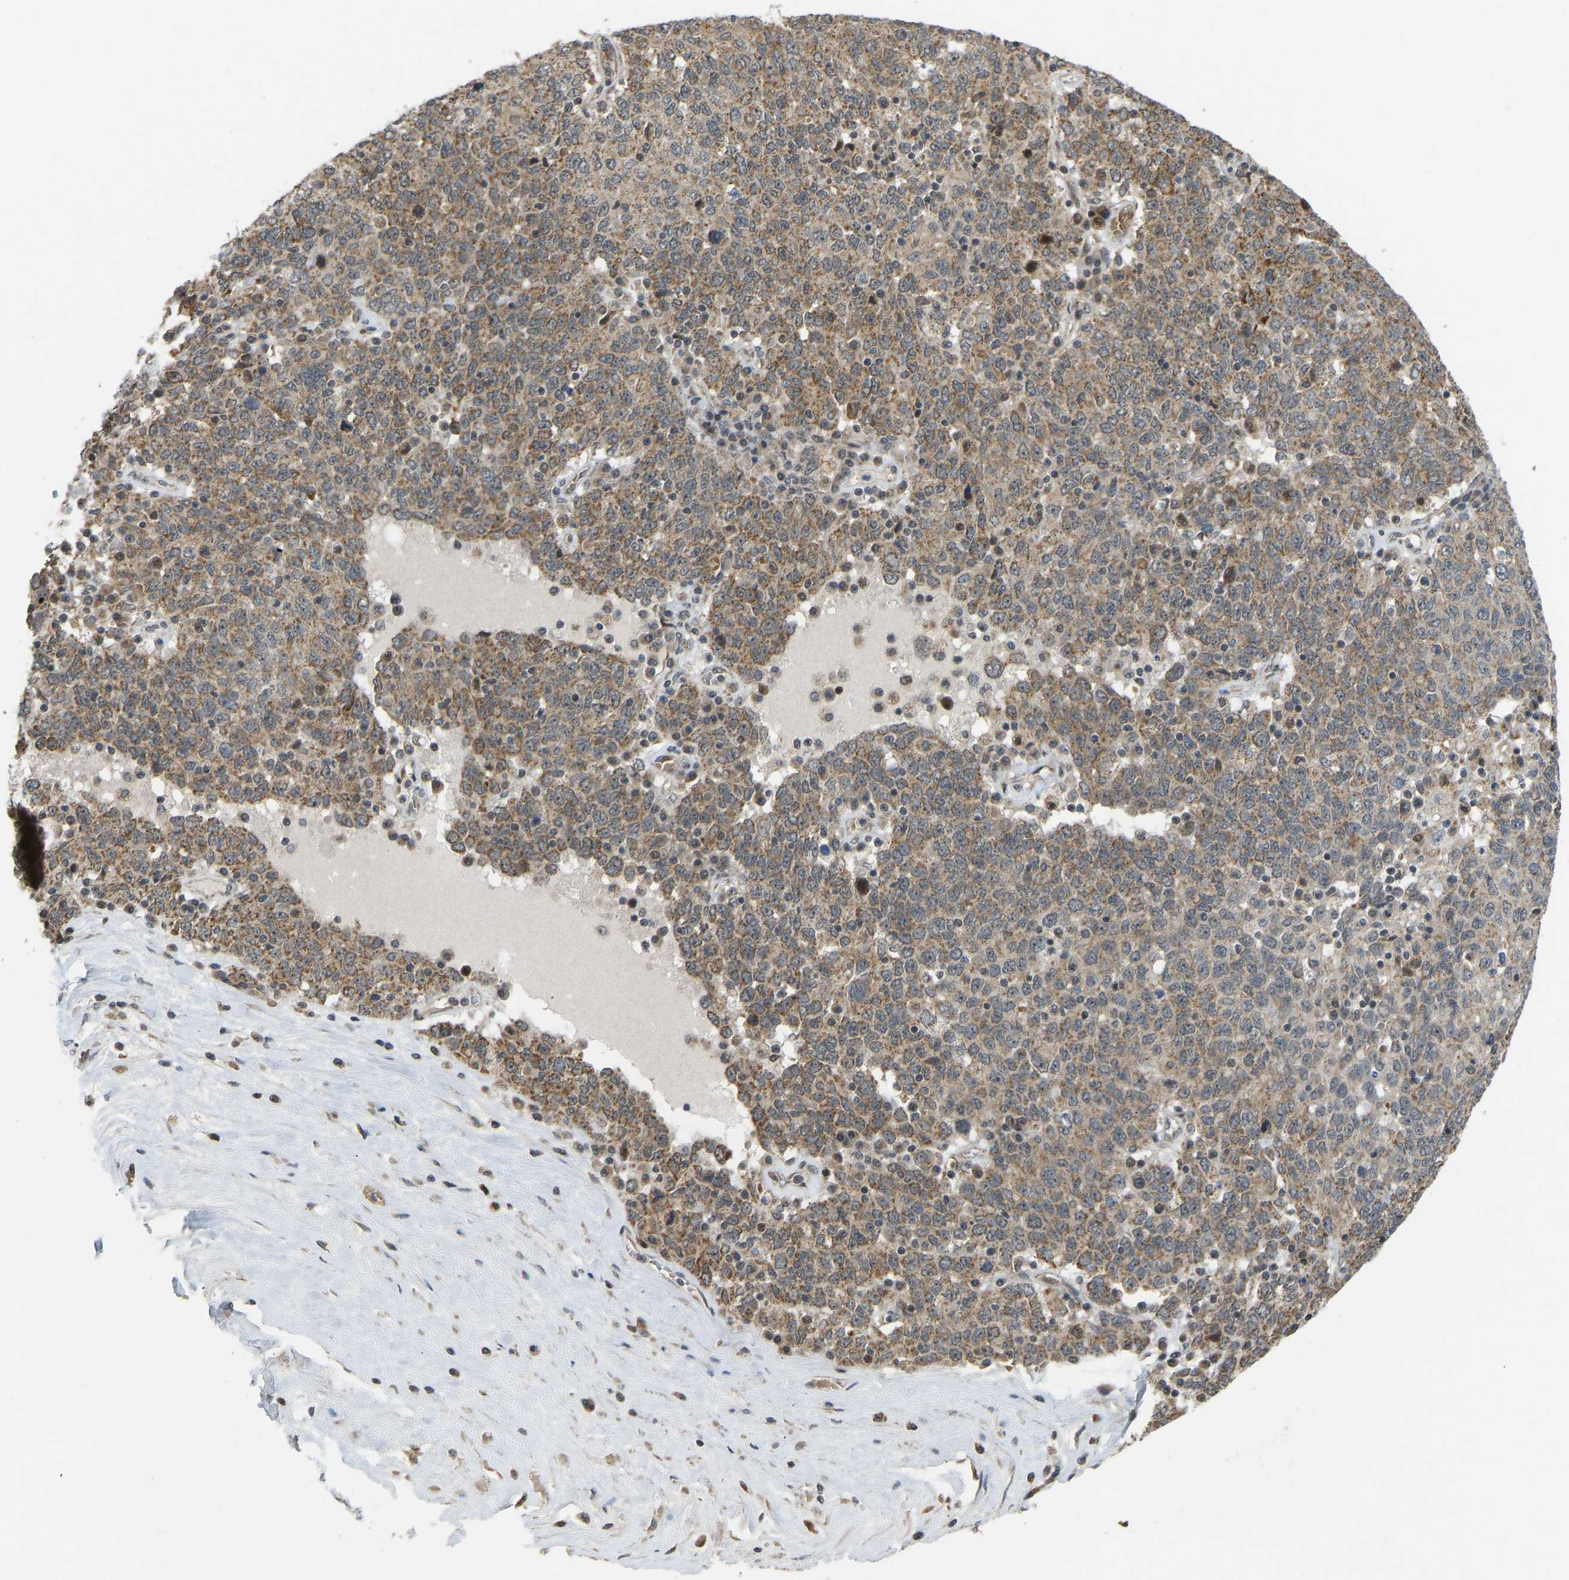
{"staining": {"intensity": "moderate", "quantity": ">75%", "location": "cytoplasmic/membranous"}, "tissue": "ovarian cancer", "cell_type": "Tumor cells", "image_type": "cancer", "snomed": [{"axis": "morphology", "description": "Carcinoma, endometroid"}, {"axis": "topography", "description": "Ovary"}], "caption": "A high-resolution micrograph shows IHC staining of ovarian cancer (endometroid carcinoma), which demonstrates moderate cytoplasmic/membranous expression in about >75% of tumor cells.", "gene": "ACADS", "patient": {"sex": "female", "age": 62}}